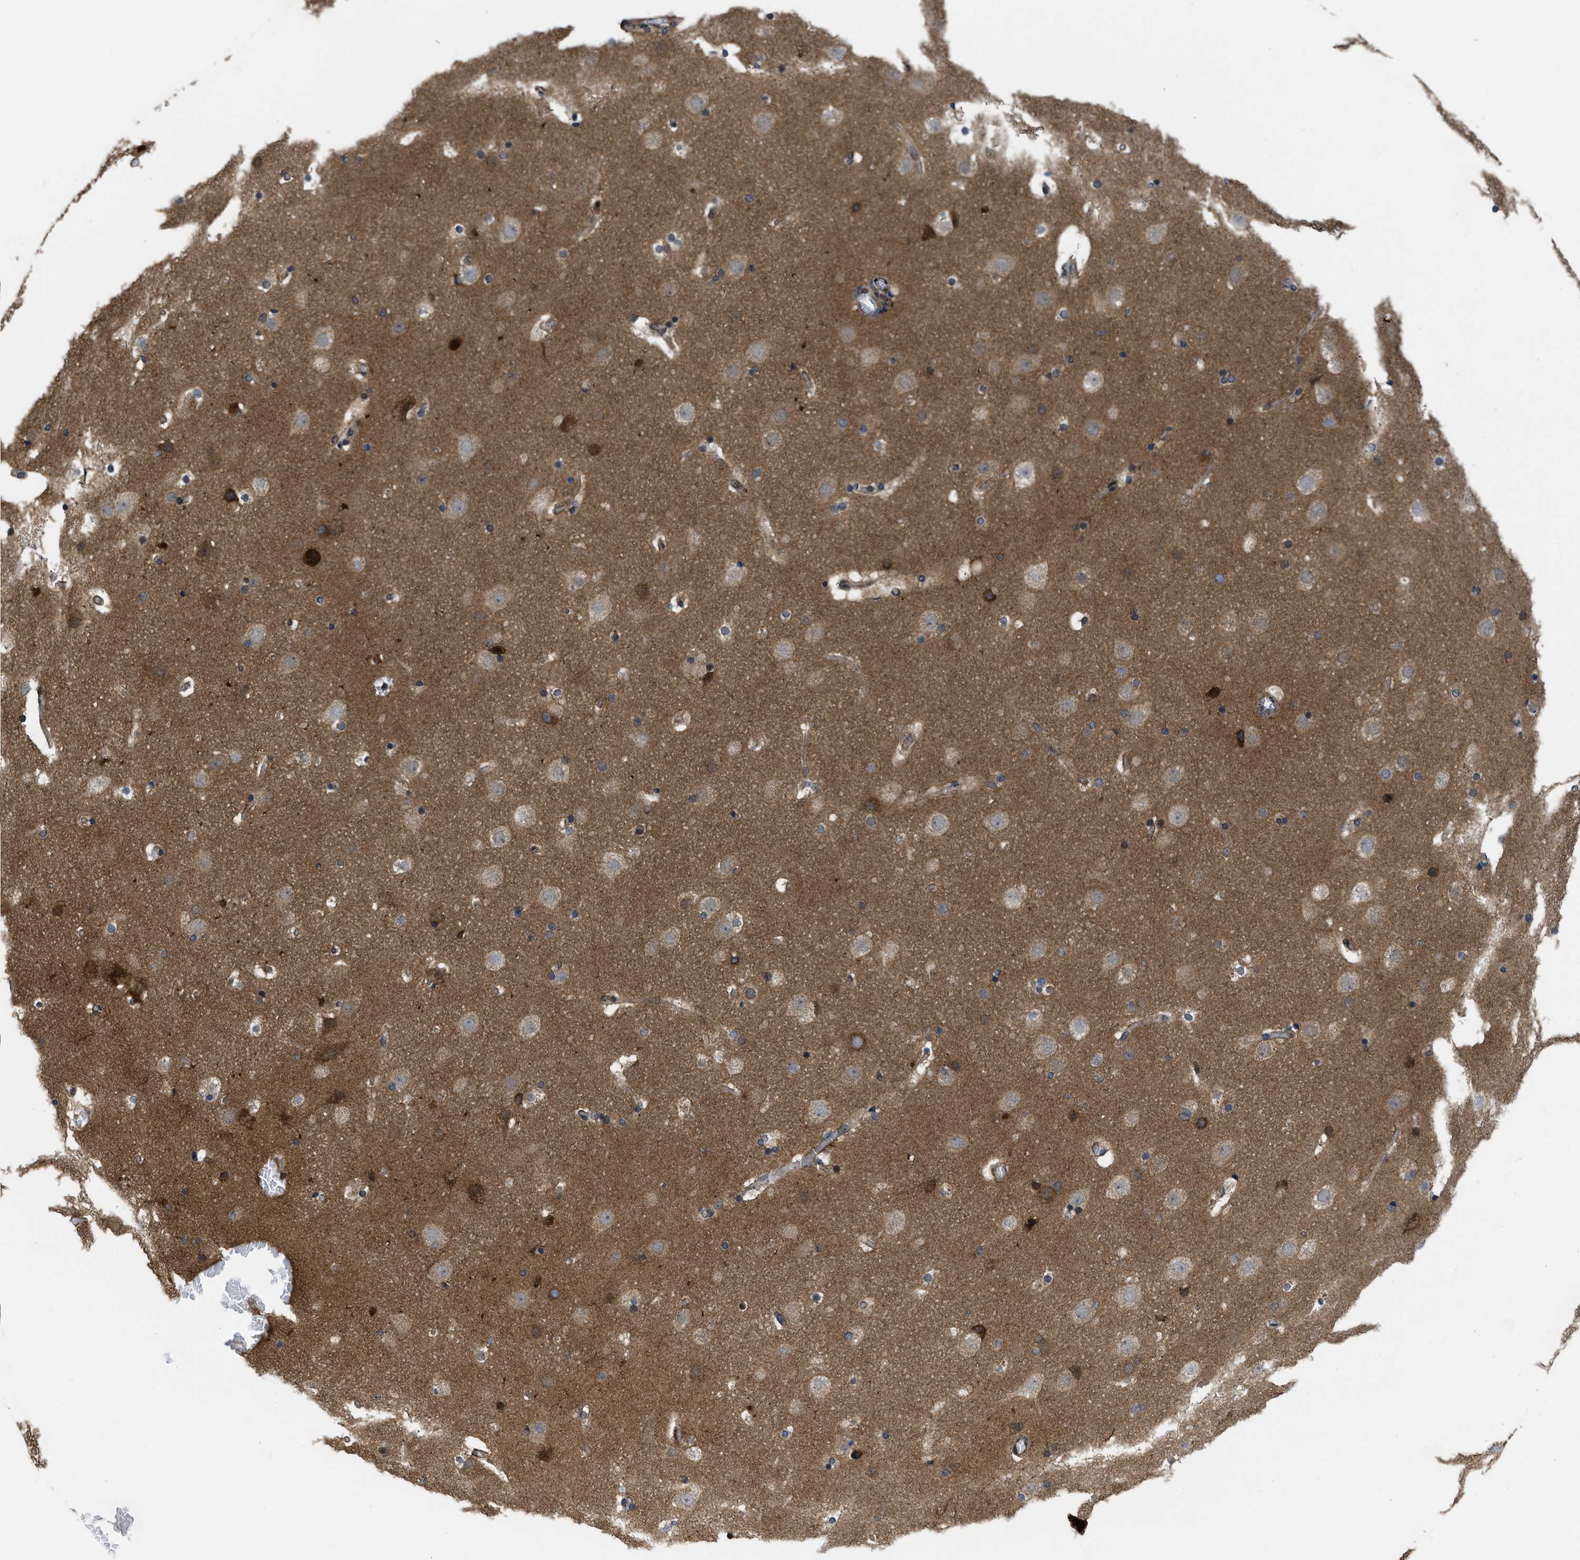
{"staining": {"intensity": "weak", "quantity": ">75%", "location": "cytoplasmic/membranous"}, "tissue": "cerebral cortex", "cell_type": "Endothelial cells", "image_type": "normal", "snomed": [{"axis": "morphology", "description": "Normal tissue, NOS"}, {"axis": "topography", "description": "Cerebral cortex"}], "caption": "Protein staining of normal cerebral cortex exhibits weak cytoplasmic/membranous positivity in approximately >75% of endothelial cells. (DAB (3,3'-diaminobenzidine) IHC, brown staining for protein, blue staining for nuclei).", "gene": "PPP2CB", "patient": {"sex": "male", "age": 57}}